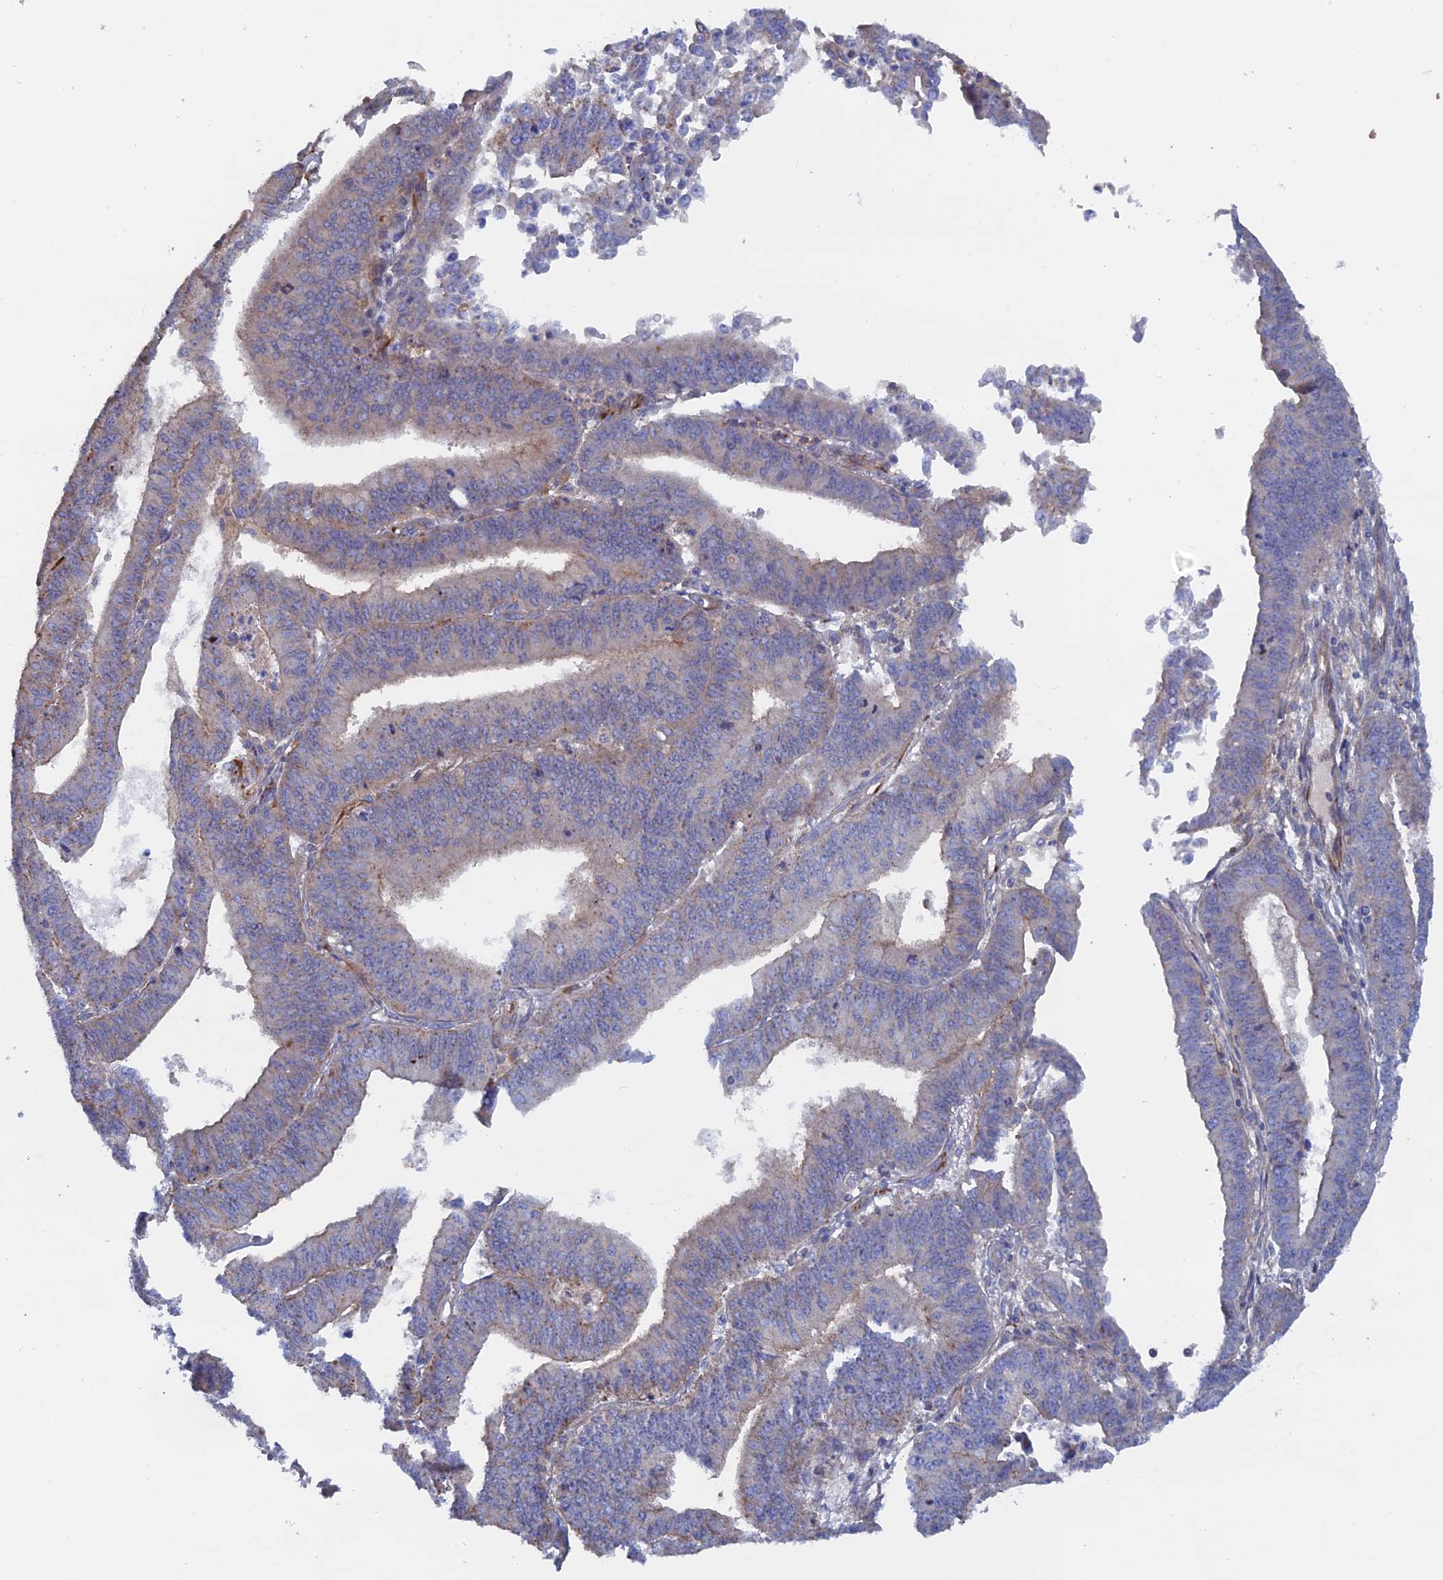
{"staining": {"intensity": "weak", "quantity": "25%-75%", "location": "cytoplasmic/membranous"}, "tissue": "endometrial cancer", "cell_type": "Tumor cells", "image_type": "cancer", "snomed": [{"axis": "morphology", "description": "Adenocarcinoma, NOS"}, {"axis": "topography", "description": "Endometrium"}], "caption": "A brown stain labels weak cytoplasmic/membranous expression of a protein in human endometrial adenocarcinoma tumor cells.", "gene": "SMG9", "patient": {"sex": "female", "age": 73}}